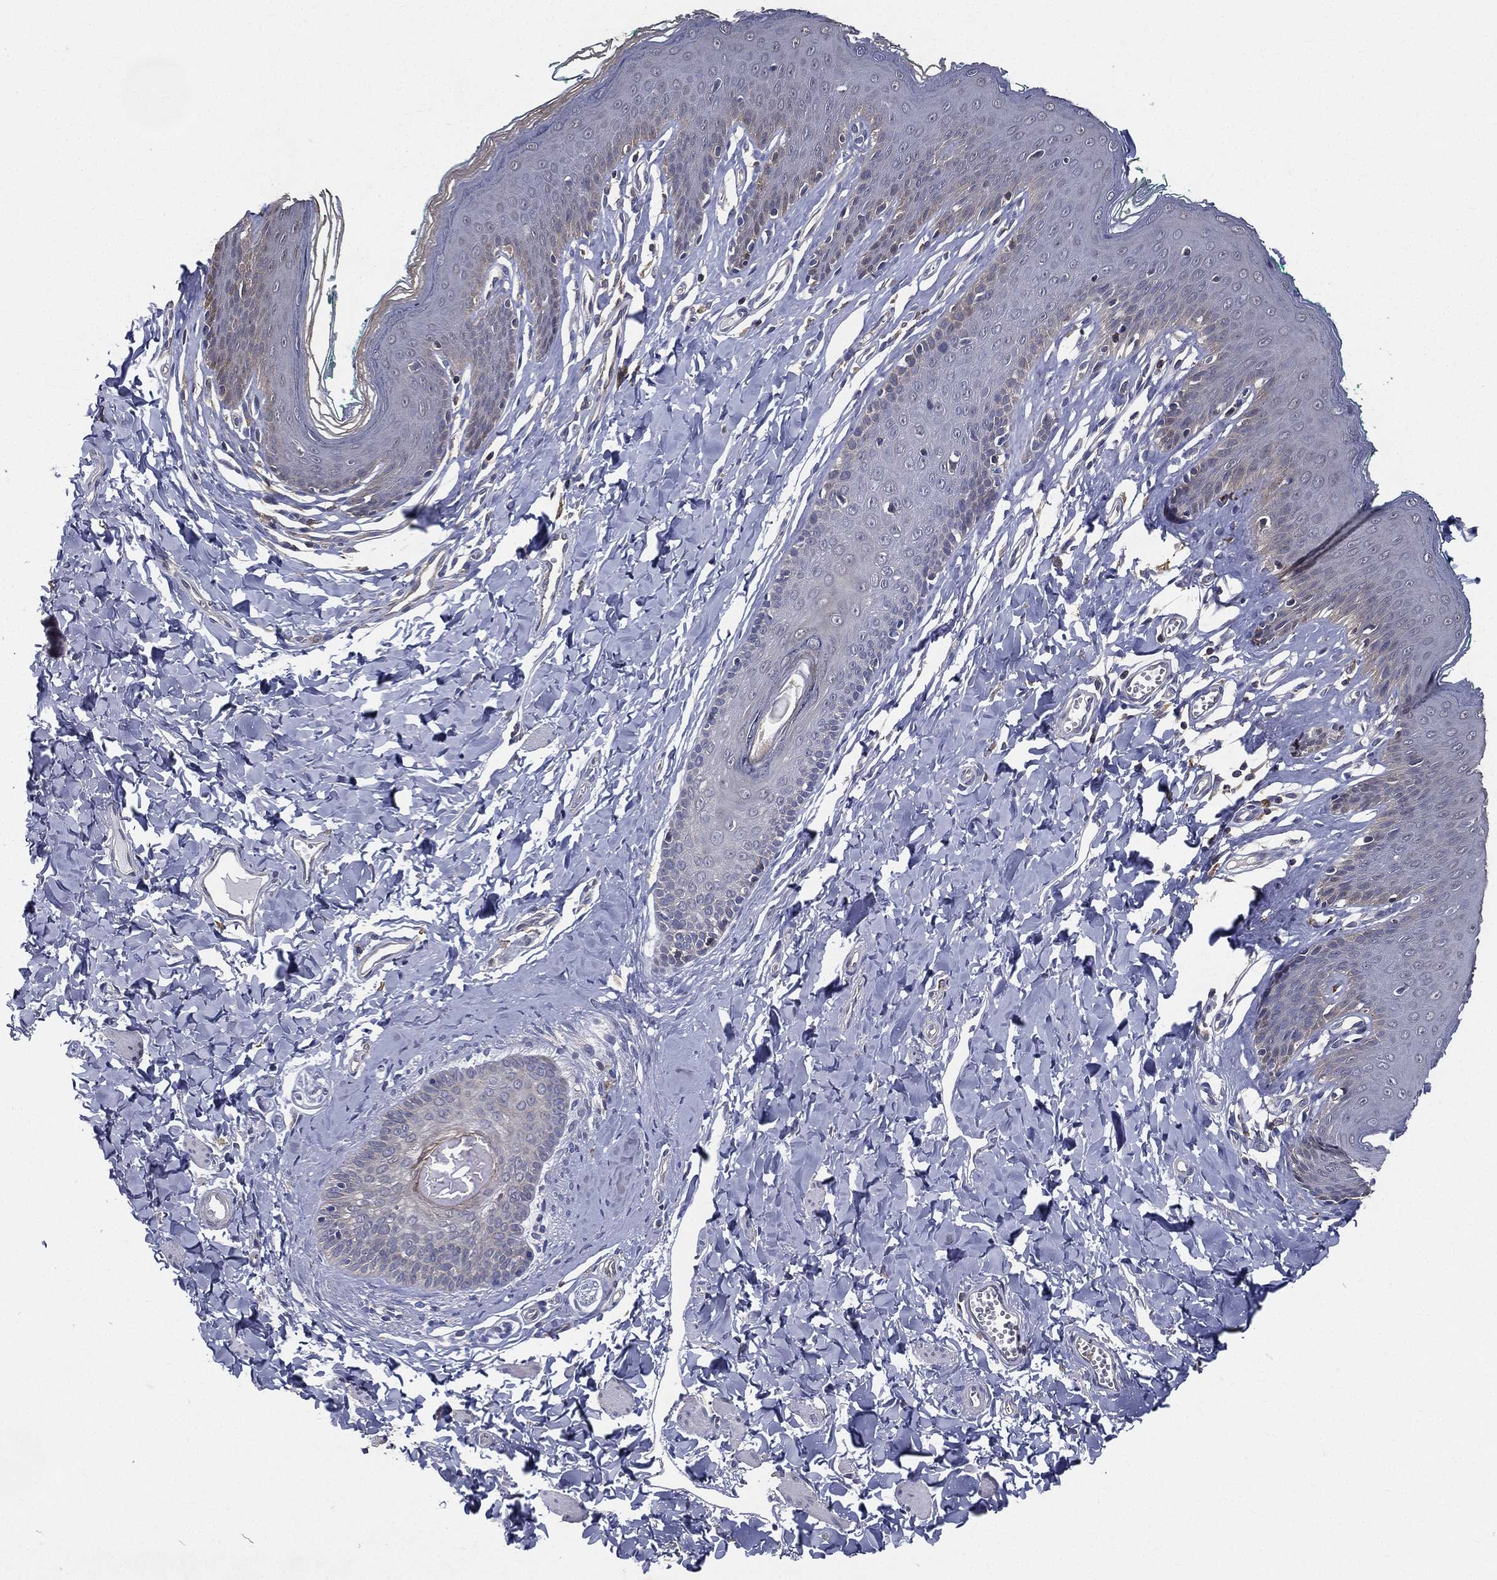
{"staining": {"intensity": "weak", "quantity": "<25%", "location": "cytoplasmic/membranous"}, "tissue": "skin", "cell_type": "Epidermal cells", "image_type": "normal", "snomed": [{"axis": "morphology", "description": "Normal tissue, NOS"}, {"axis": "topography", "description": "Vulva"}], "caption": "A high-resolution histopathology image shows immunohistochemistry (IHC) staining of unremarkable skin, which displays no significant staining in epidermal cells. Nuclei are stained in blue.", "gene": "SERPINB2", "patient": {"sex": "female", "age": 66}}